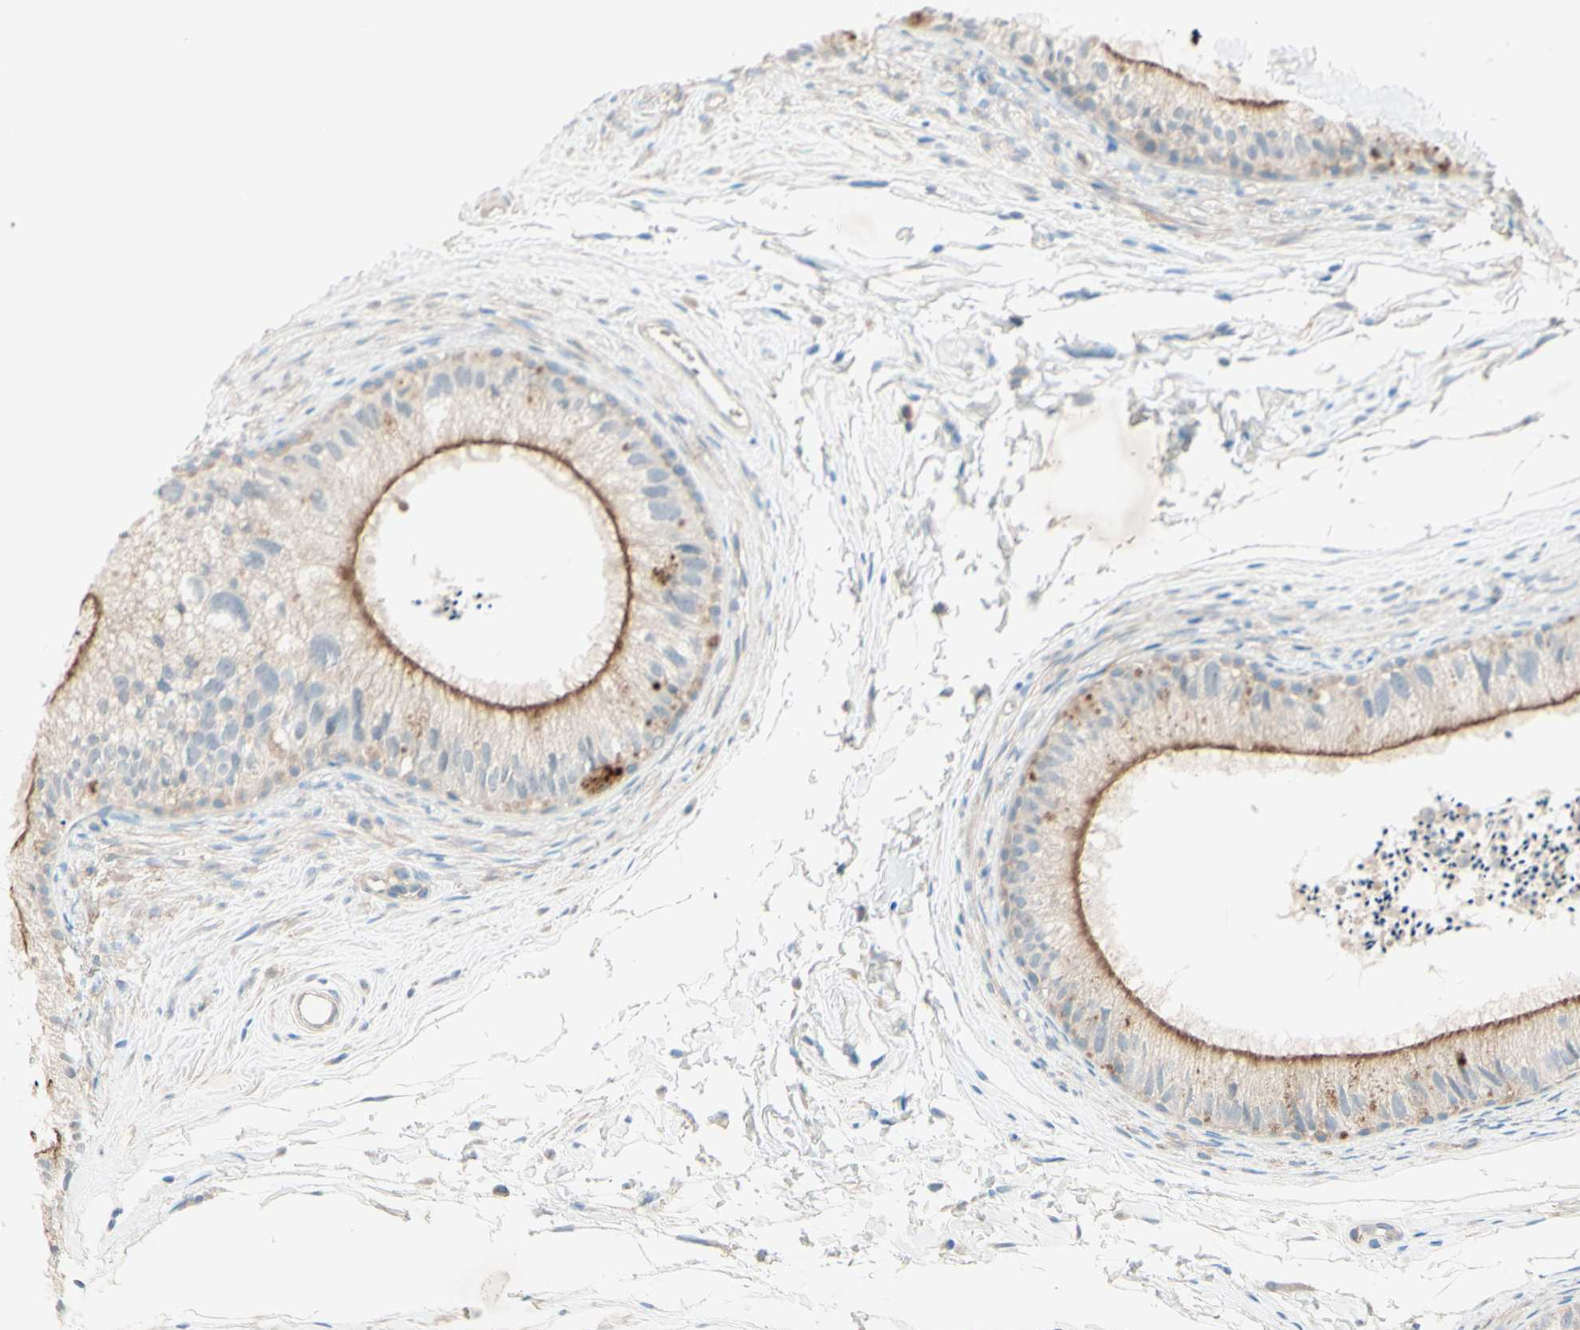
{"staining": {"intensity": "strong", "quantity": "25%-75%", "location": "cytoplasmic/membranous"}, "tissue": "epididymis", "cell_type": "Glandular cells", "image_type": "normal", "snomed": [{"axis": "morphology", "description": "Normal tissue, NOS"}, {"axis": "topography", "description": "Epididymis"}], "caption": "Protein expression analysis of unremarkable human epididymis reveals strong cytoplasmic/membranous staining in approximately 25%-75% of glandular cells. Immunohistochemistry (ihc) stains the protein in brown and the nuclei are stained blue.", "gene": "IL2", "patient": {"sex": "male", "age": 56}}